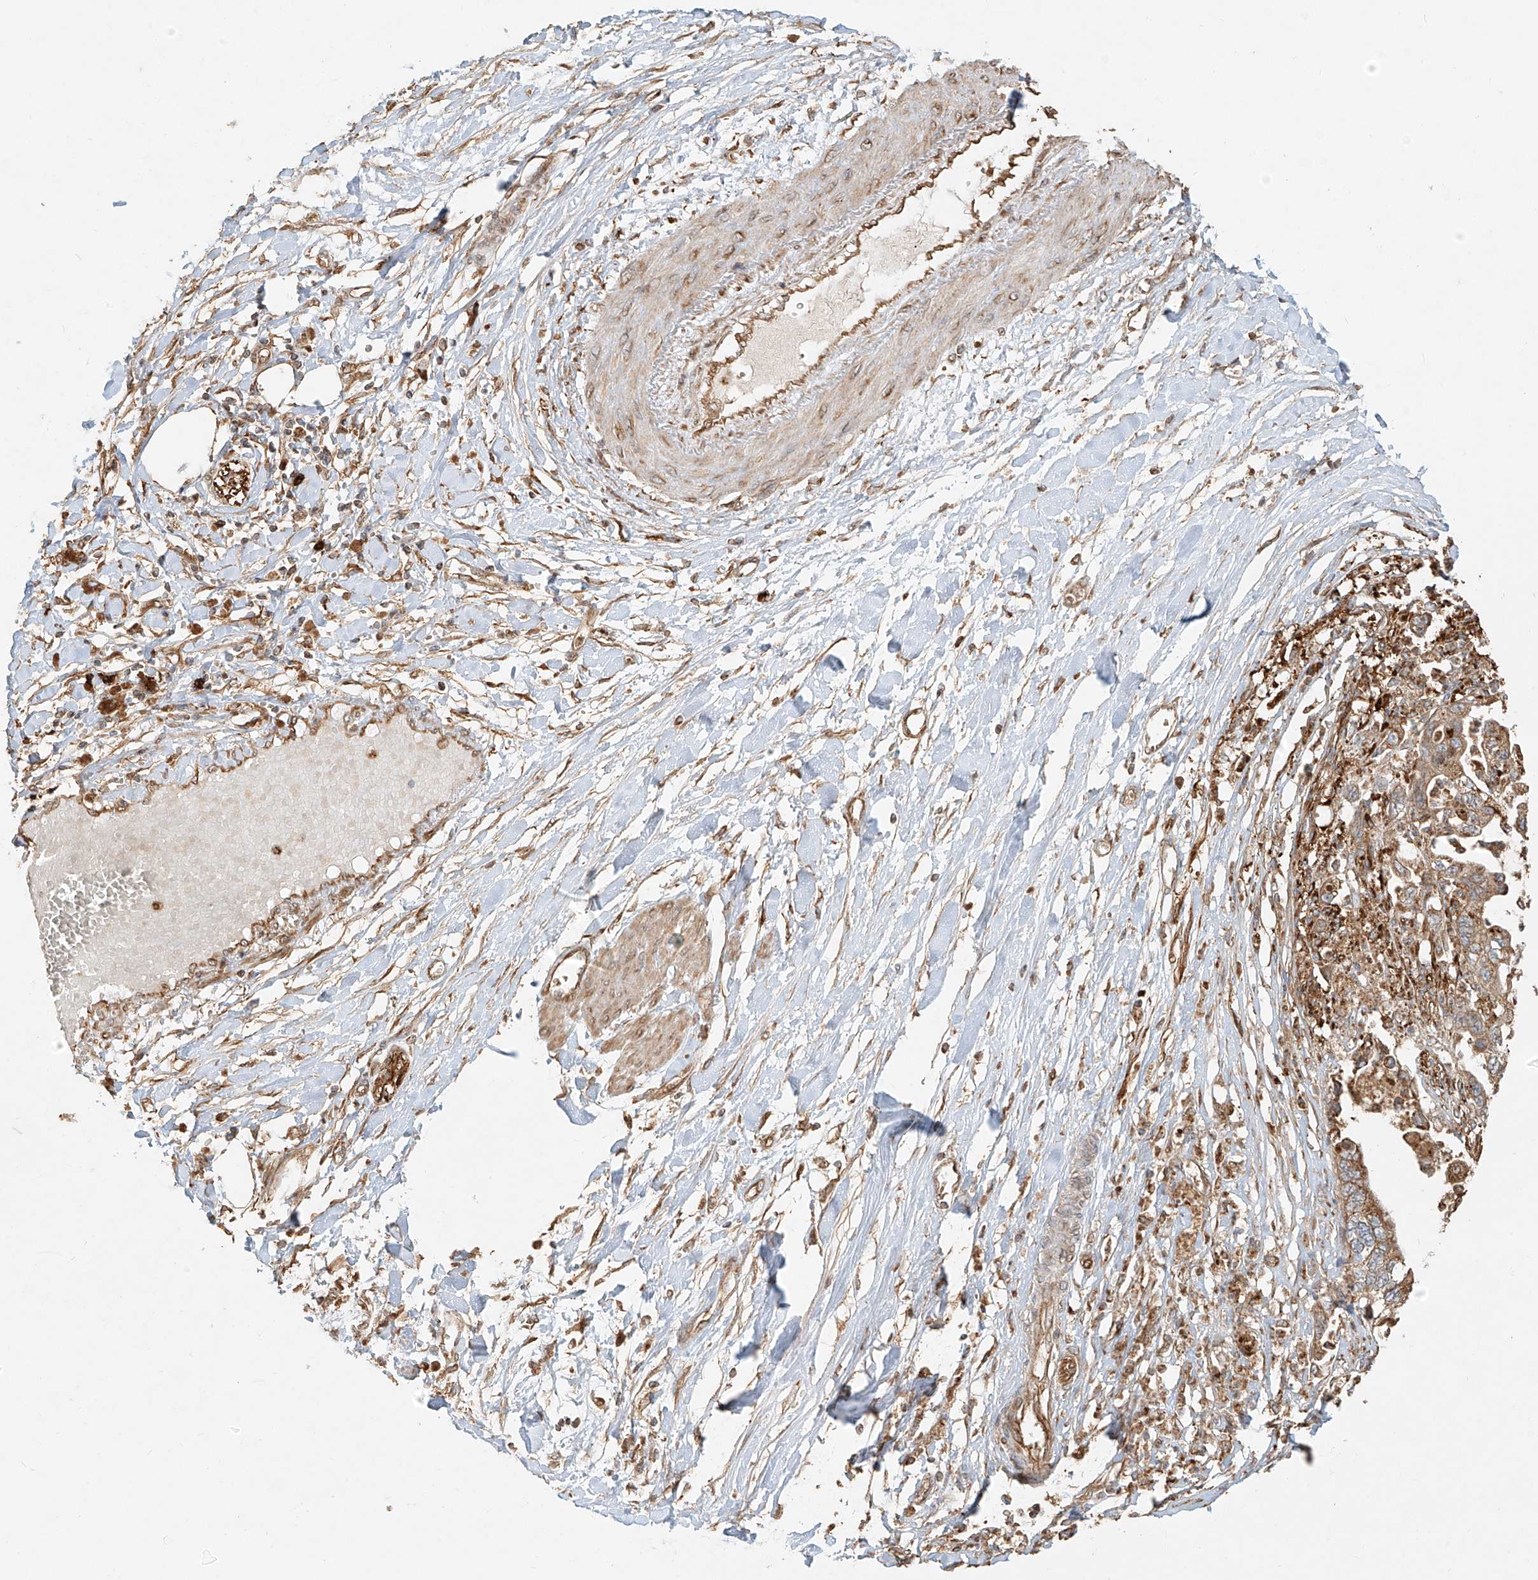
{"staining": {"intensity": "moderate", "quantity": ">75%", "location": "cytoplasmic/membranous"}, "tissue": "pancreatic cancer", "cell_type": "Tumor cells", "image_type": "cancer", "snomed": [{"axis": "morphology", "description": "Adenocarcinoma, NOS"}, {"axis": "topography", "description": "Pancreas"}], "caption": "Pancreatic adenocarcinoma stained with DAB (3,3'-diaminobenzidine) IHC shows medium levels of moderate cytoplasmic/membranous positivity in about >75% of tumor cells.", "gene": "EFNB1", "patient": {"sex": "male", "age": 56}}